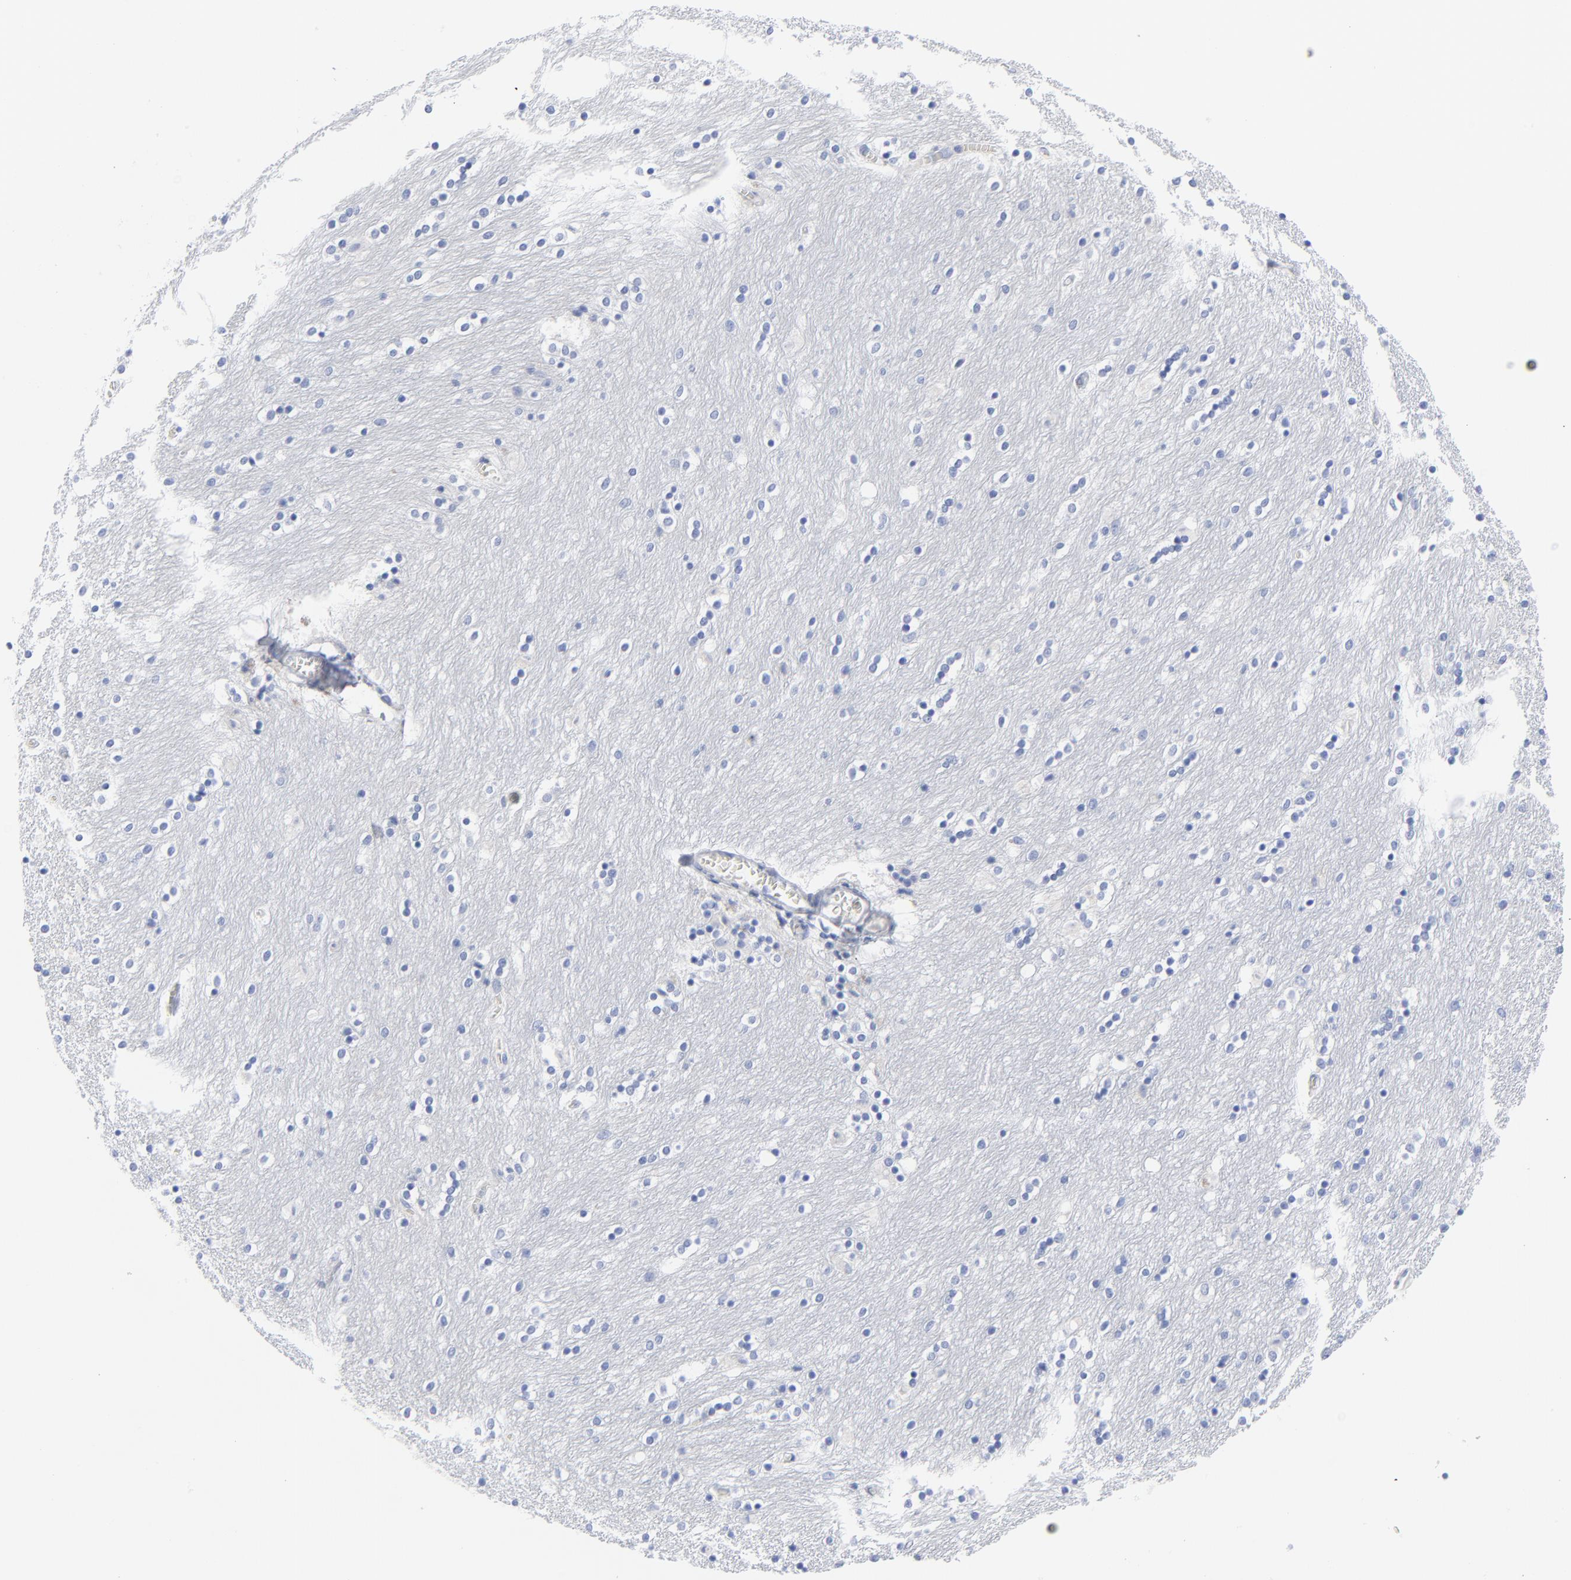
{"staining": {"intensity": "negative", "quantity": "none", "location": "none"}, "tissue": "caudate", "cell_type": "Glial cells", "image_type": "normal", "snomed": [{"axis": "morphology", "description": "Normal tissue, NOS"}, {"axis": "topography", "description": "Lateral ventricle wall"}], "caption": "Caudate stained for a protein using IHC demonstrates no positivity glial cells.", "gene": "STAT2", "patient": {"sex": "female", "age": 54}}